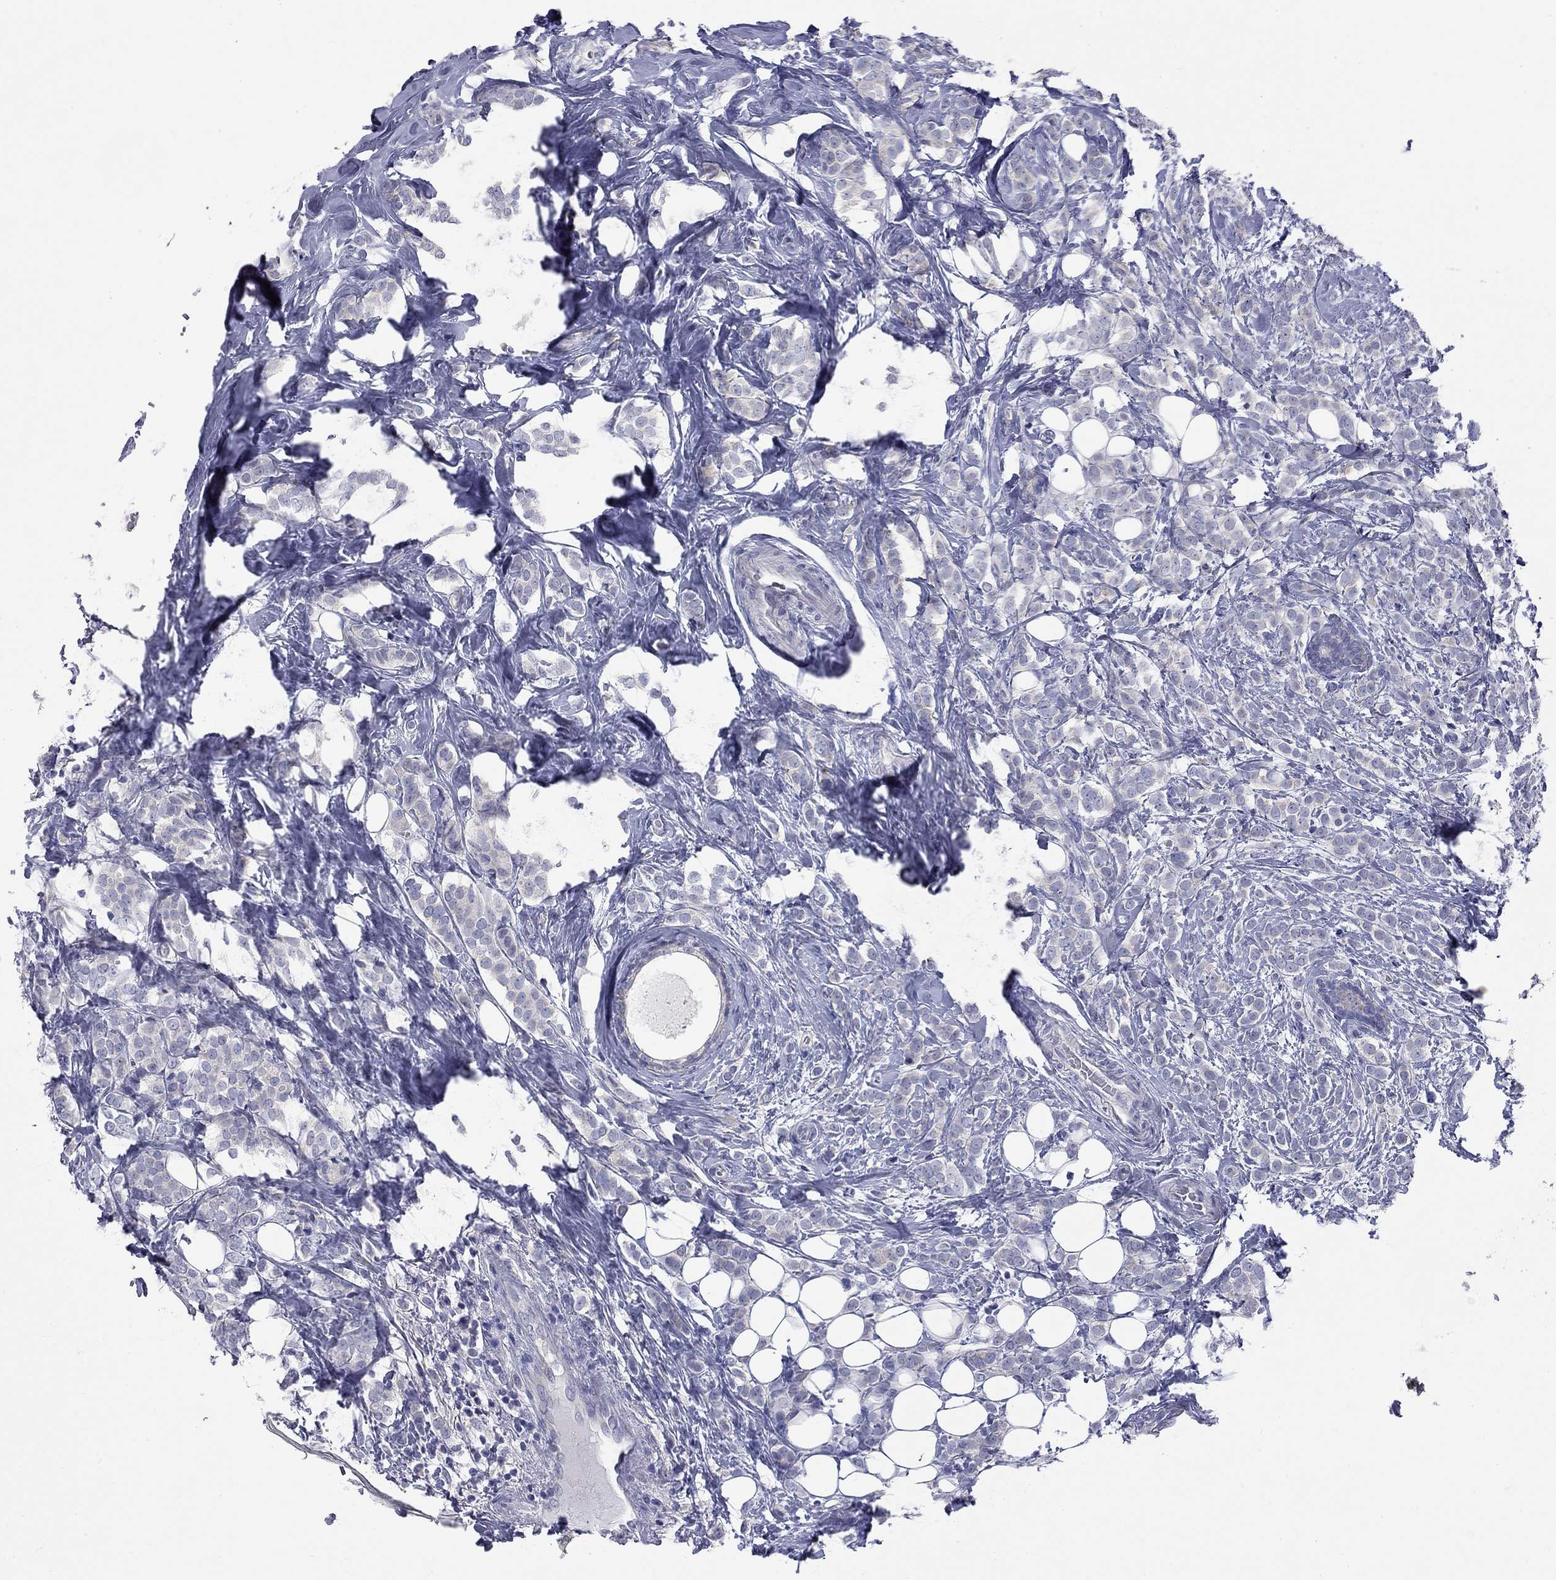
{"staining": {"intensity": "negative", "quantity": "none", "location": "none"}, "tissue": "breast cancer", "cell_type": "Tumor cells", "image_type": "cancer", "snomed": [{"axis": "morphology", "description": "Lobular carcinoma"}, {"axis": "topography", "description": "Breast"}], "caption": "Tumor cells are negative for brown protein staining in breast cancer (lobular carcinoma).", "gene": "ABCB4", "patient": {"sex": "female", "age": 49}}